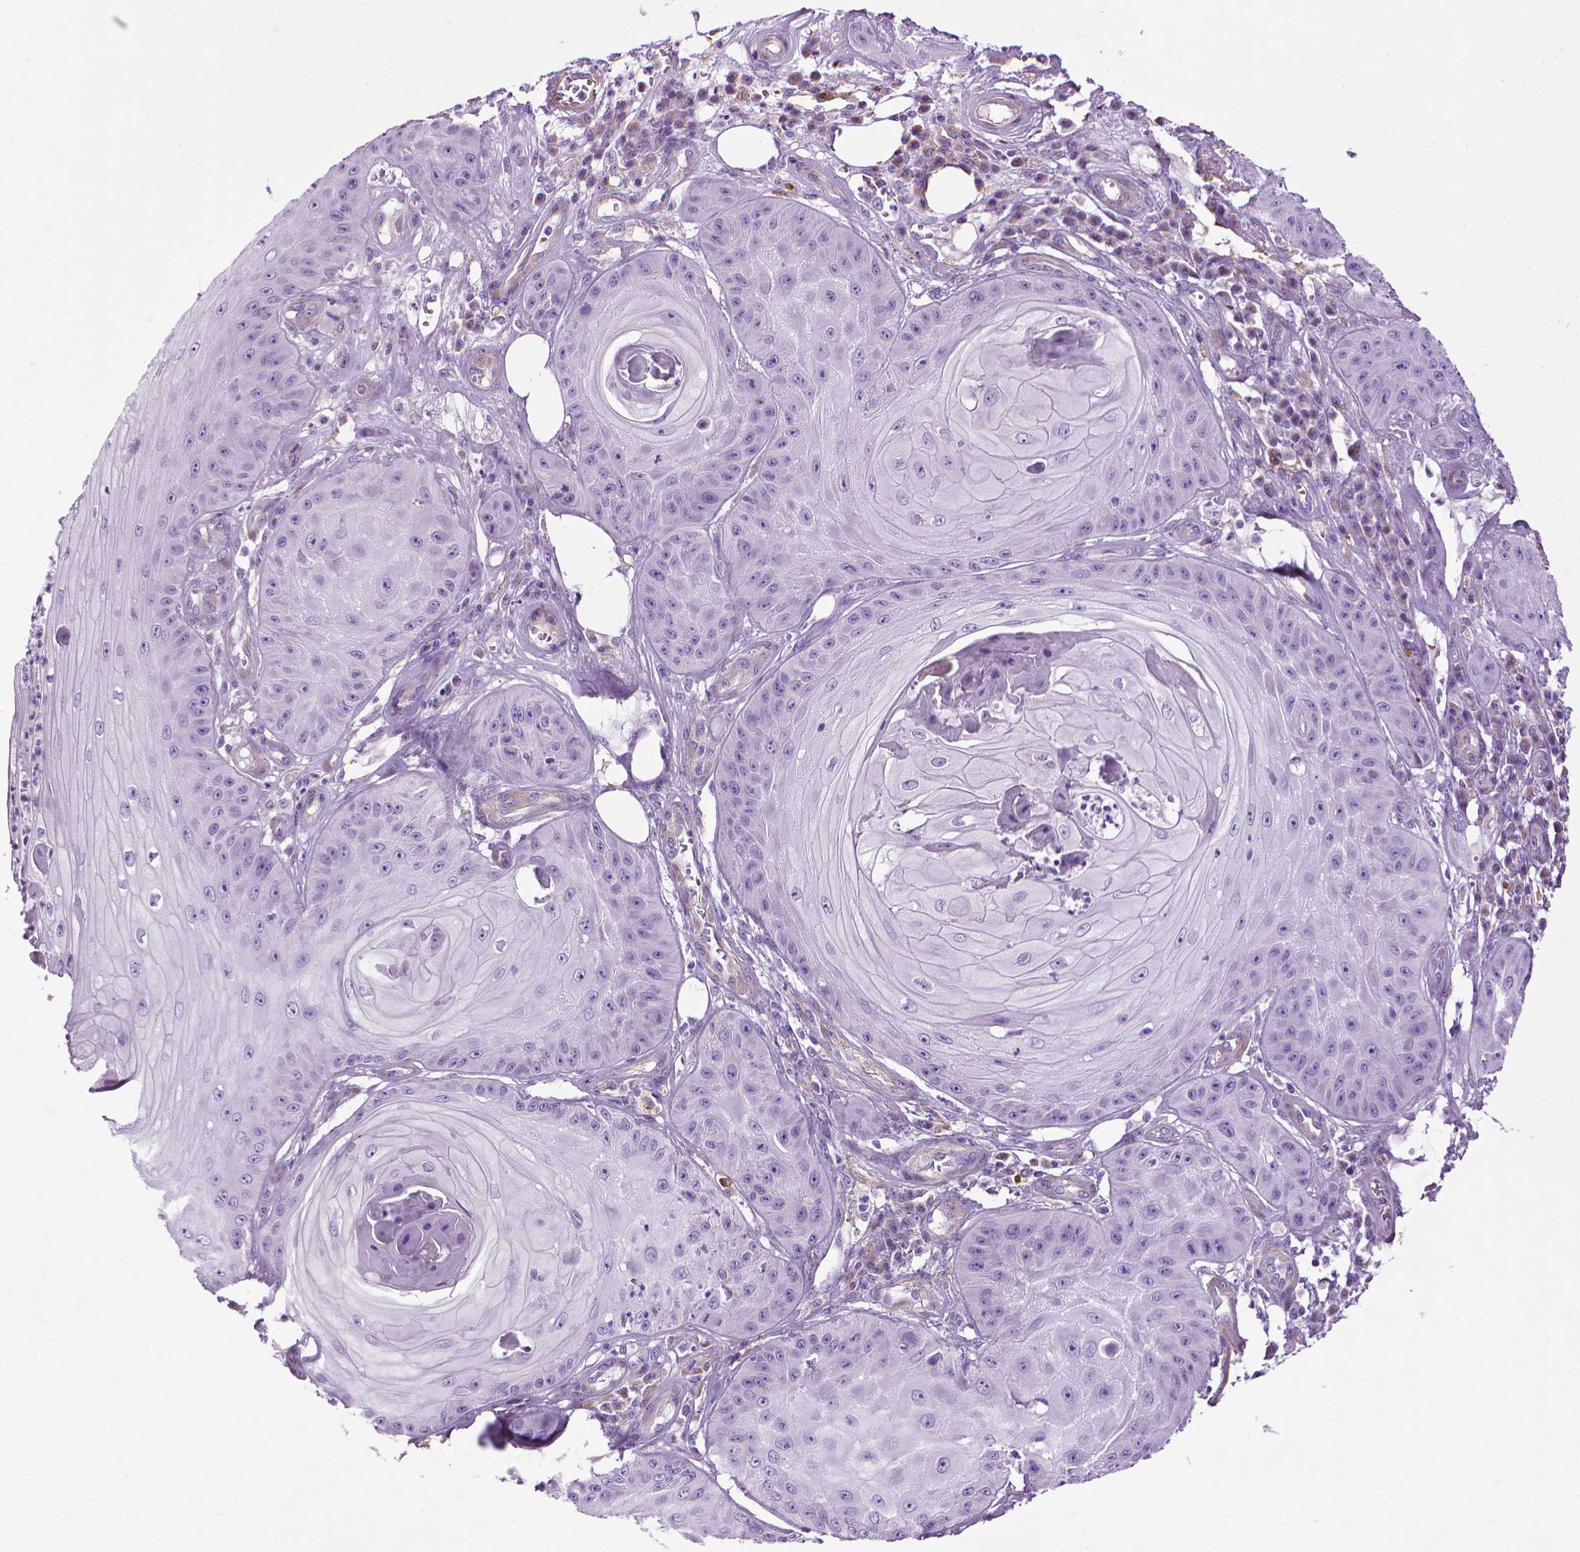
{"staining": {"intensity": "negative", "quantity": "none", "location": "none"}, "tissue": "skin cancer", "cell_type": "Tumor cells", "image_type": "cancer", "snomed": [{"axis": "morphology", "description": "Squamous cell carcinoma, NOS"}, {"axis": "topography", "description": "Skin"}], "caption": "High power microscopy image of an immunohistochemistry micrograph of squamous cell carcinoma (skin), revealing no significant staining in tumor cells.", "gene": "AQP10", "patient": {"sex": "male", "age": 70}}